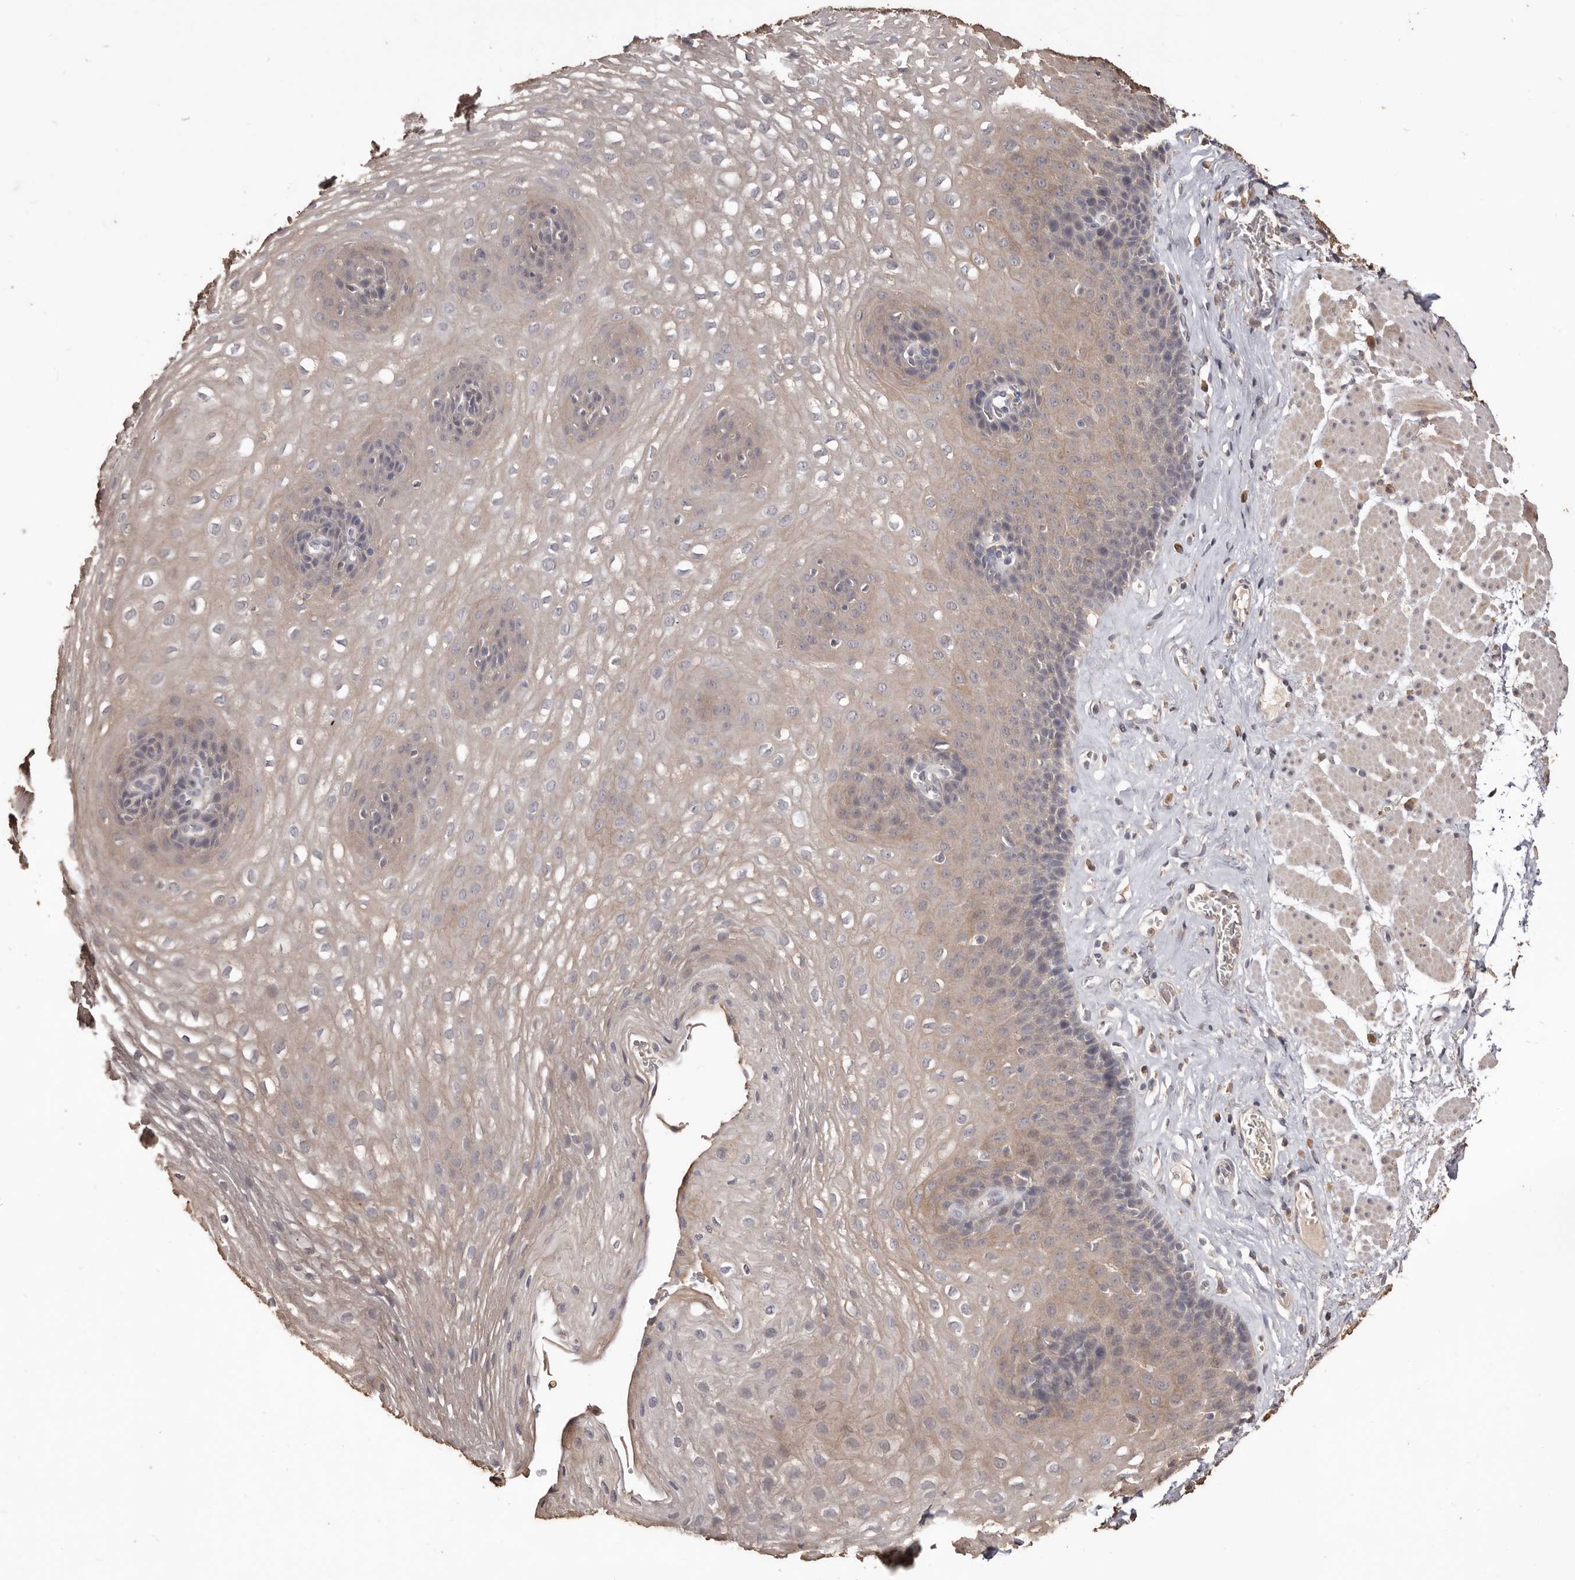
{"staining": {"intensity": "weak", "quantity": "<25%", "location": "cytoplasmic/membranous"}, "tissue": "esophagus", "cell_type": "Squamous epithelial cells", "image_type": "normal", "snomed": [{"axis": "morphology", "description": "Normal tissue, NOS"}, {"axis": "topography", "description": "Esophagus"}], "caption": "Squamous epithelial cells show no significant protein positivity in normal esophagus. (DAB (3,3'-diaminobenzidine) immunohistochemistry (IHC) with hematoxylin counter stain).", "gene": "INAVA", "patient": {"sex": "female", "age": 66}}